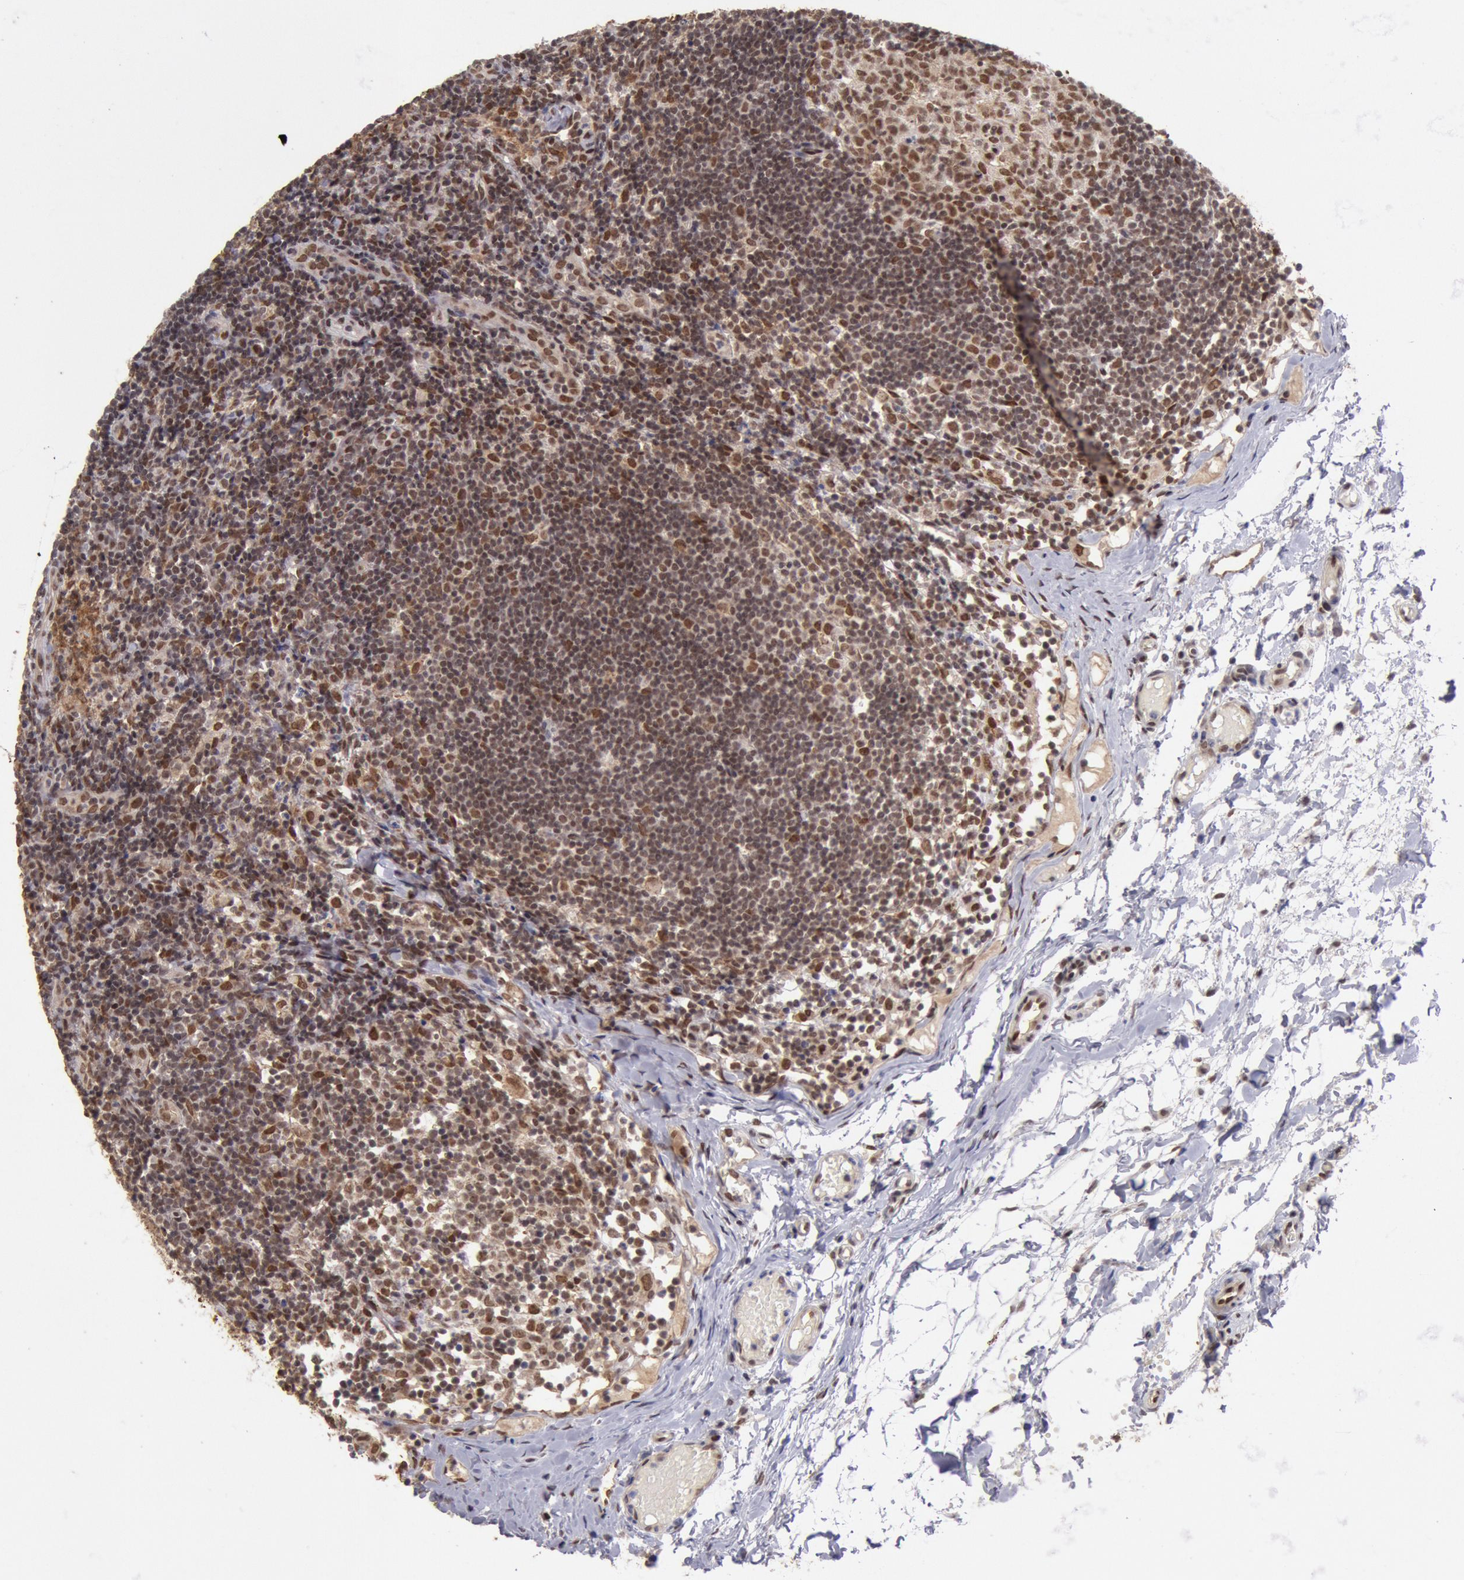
{"staining": {"intensity": "moderate", "quantity": ">75%", "location": "nuclear"}, "tissue": "lymph node", "cell_type": "Germinal center cells", "image_type": "normal", "snomed": [{"axis": "morphology", "description": "Normal tissue, NOS"}, {"axis": "morphology", "description": "Inflammation, NOS"}, {"axis": "topography", "description": "Lymph node"}, {"axis": "topography", "description": "Salivary gland"}], "caption": "Protein expression analysis of unremarkable human lymph node reveals moderate nuclear positivity in about >75% of germinal center cells. The staining is performed using DAB (3,3'-diaminobenzidine) brown chromogen to label protein expression. The nuclei are counter-stained blue using hematoxylin.", "gene": "CDKN2B", "patient": {"sex": "male", "age": 3}}